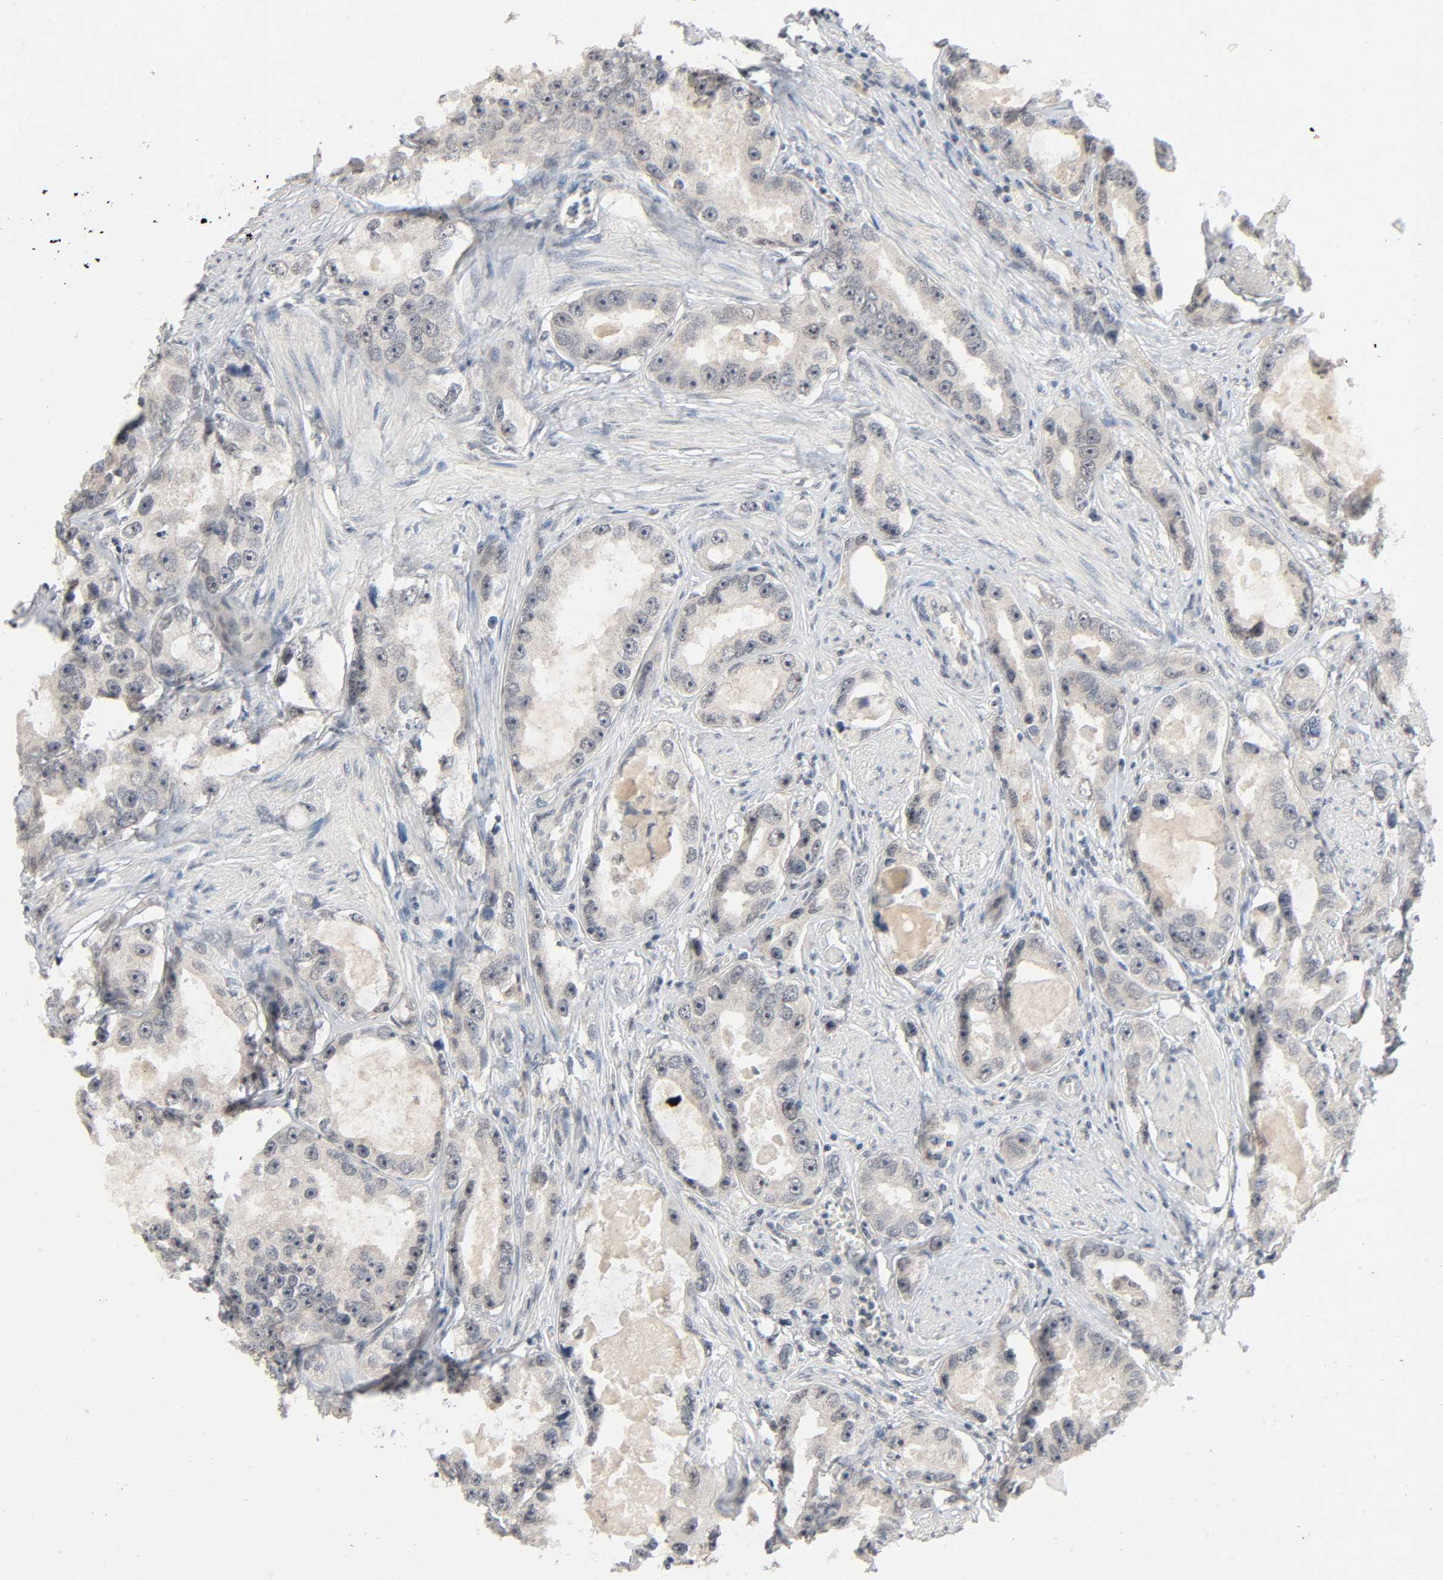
{"staining": {"intensity": "weak", "quantity": "<25%", "location": "cytoplasmic/membranous"}, "tissue": "prostate cancer", "cell_type": "Tumor cells", "image_type": "cancer", "snomed": [{"axis": "morphology", "description": "Adenocarcinoma, High grade"}, {"axis": "topography", "description": "Prostate"}], "caption": "A high-resolution photomicrograph shows IHC staining of high-grade adenocarcinoma (prostate), which displays no significant staining in tumor cells. Nuclei are stained in blue.", "gene": "MAPKAPK5", "patient": {"sex": "male", "age": 63}}